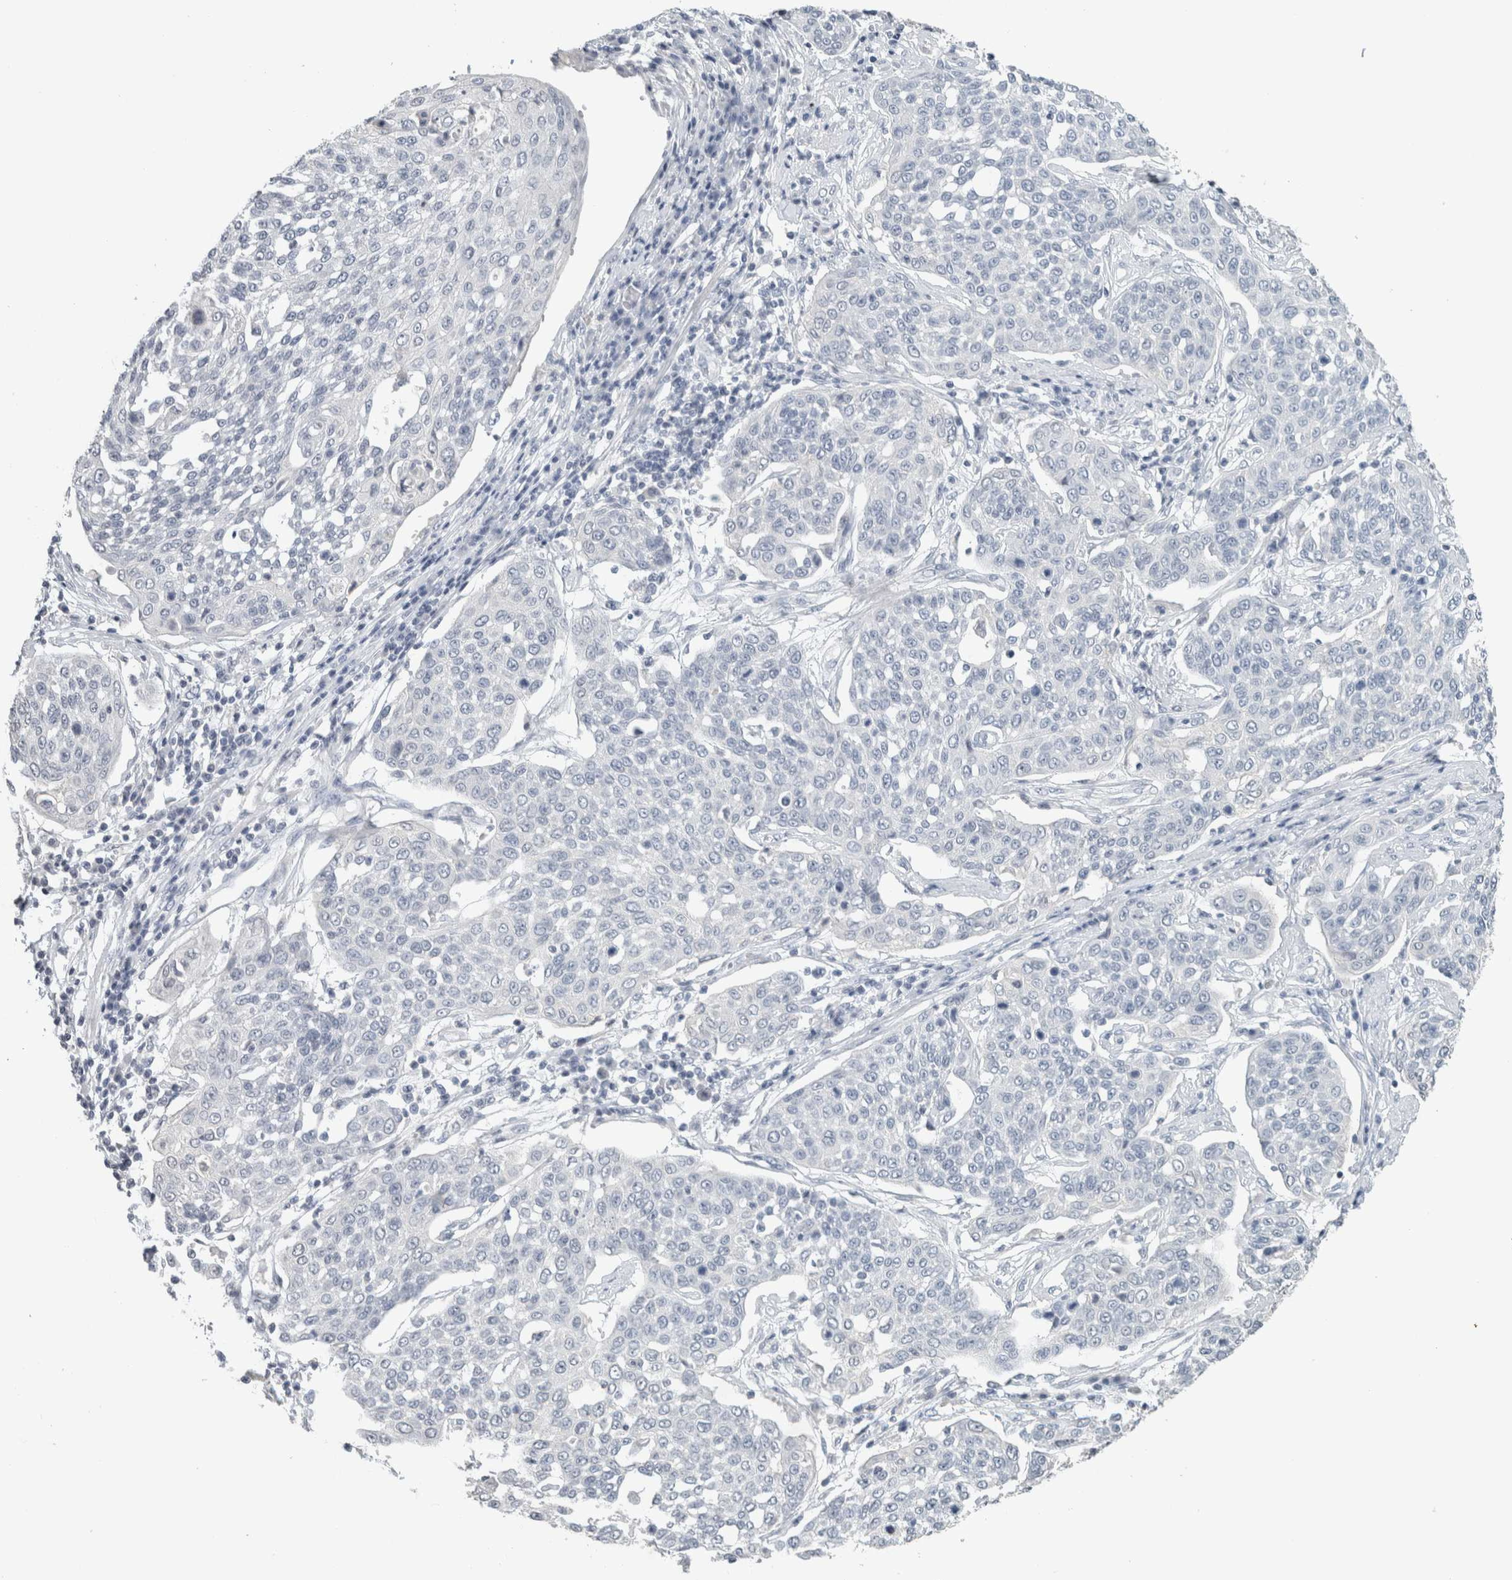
{"staining": {"intensity": "negative", "quantity": "none", "location": "none"}, "tissue": "cervical cancer", "cell_type": "Tumor cells", "image_type": "cancer", "snomed": [{"axis": "morphology", "description": "Squamous cell carcinoma, NOS"}, {"axis": "topography", "description": "Cervix"}], "caption": "Tumor cells show no significant positivity in squamous cell carcinoma (cervical).", "gene": "CRAT", "patient": {"sex": "female", "age": 34}}